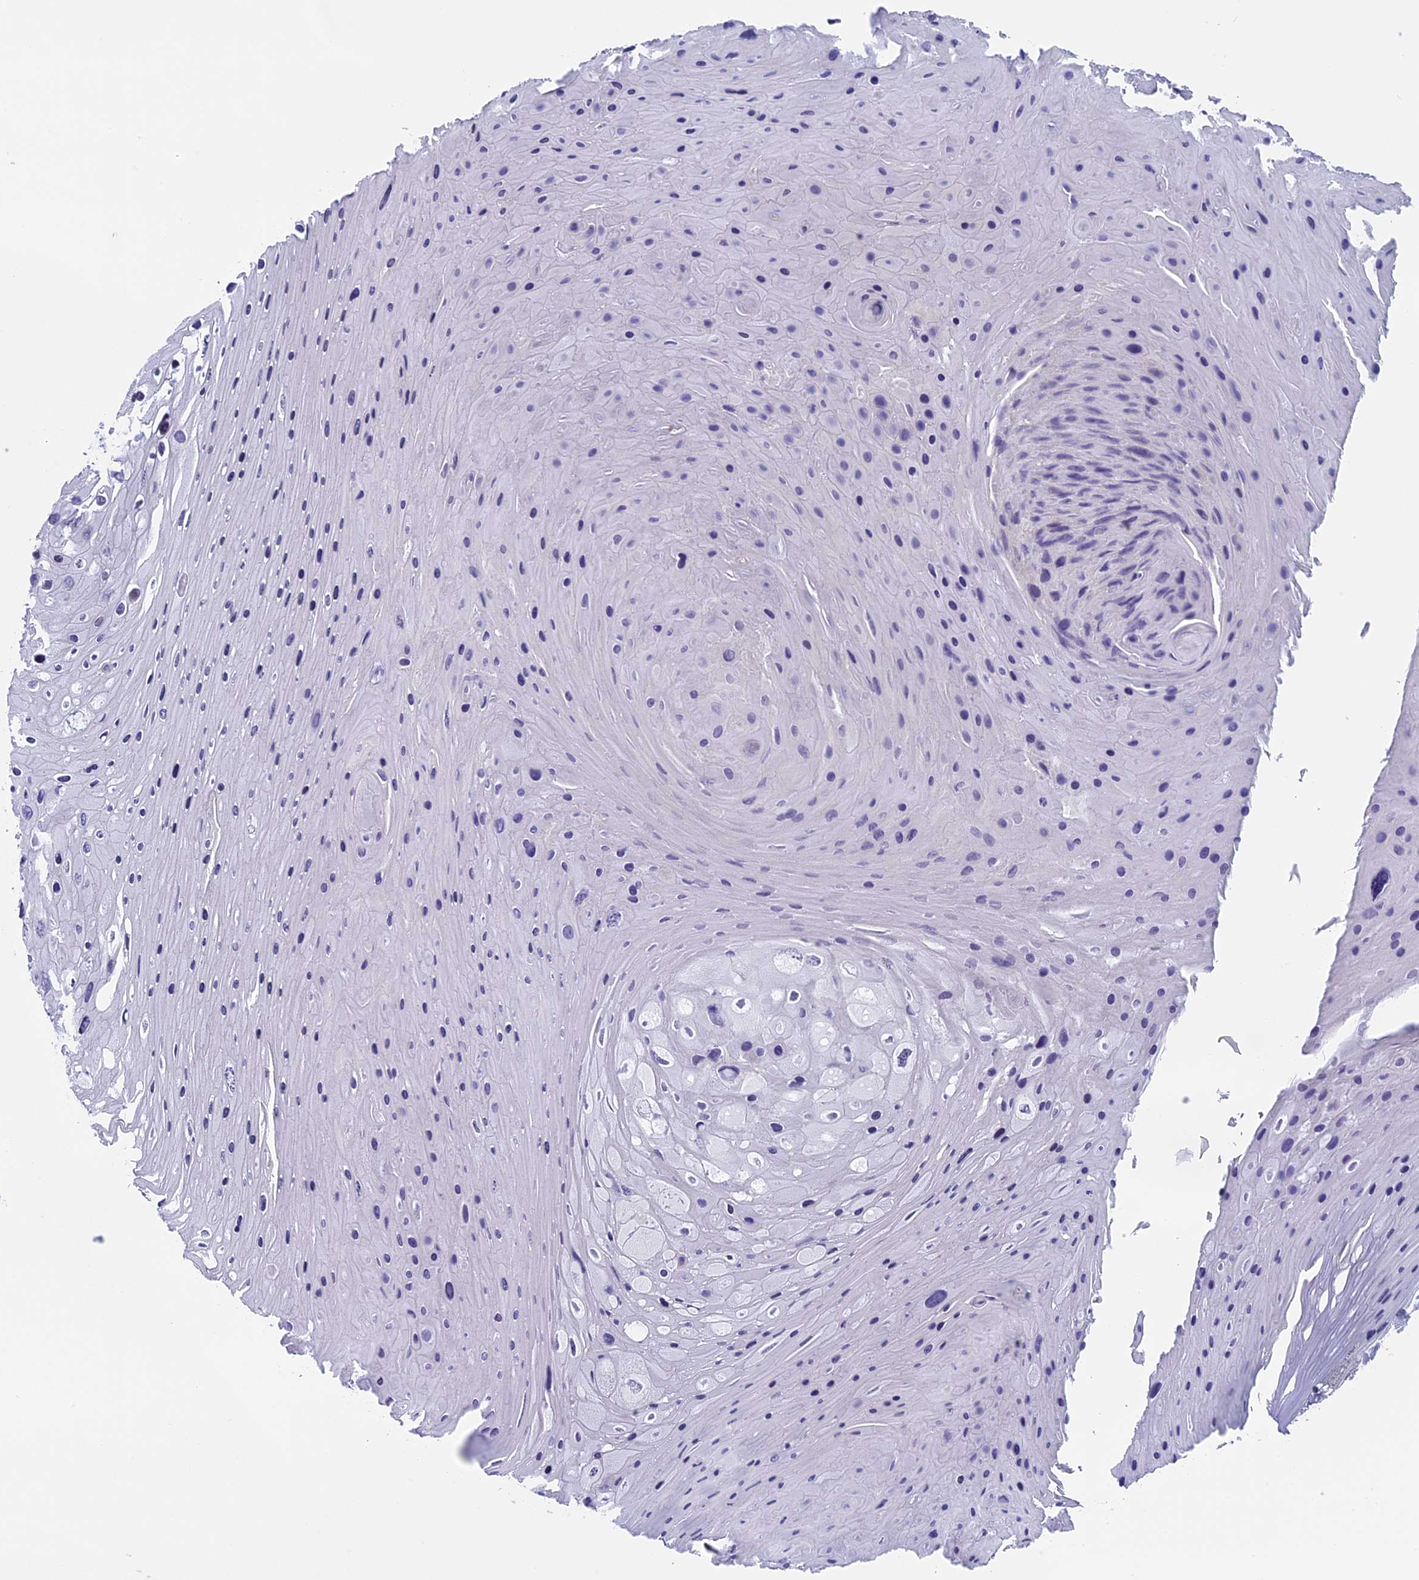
{"staining": {"intensity": "negative", "quantity": "none", "location": "none"}, "tissue": "skin cancer", "cell_type": "Tumor cells", "image_type": "cancer", "snomed": [{"axis": "morphology", "description": "Squamous cell carcinoma, NOS"}, {"axis": "topography", "description": "Skin"}], "caption": "Immunohistochemical staining of human skin cancer (squamous cell carcinoma) displays no significant staining in tumor cells.", "gene": "CNEP1R1", "patient": {"sex": "female", "age": 88}}